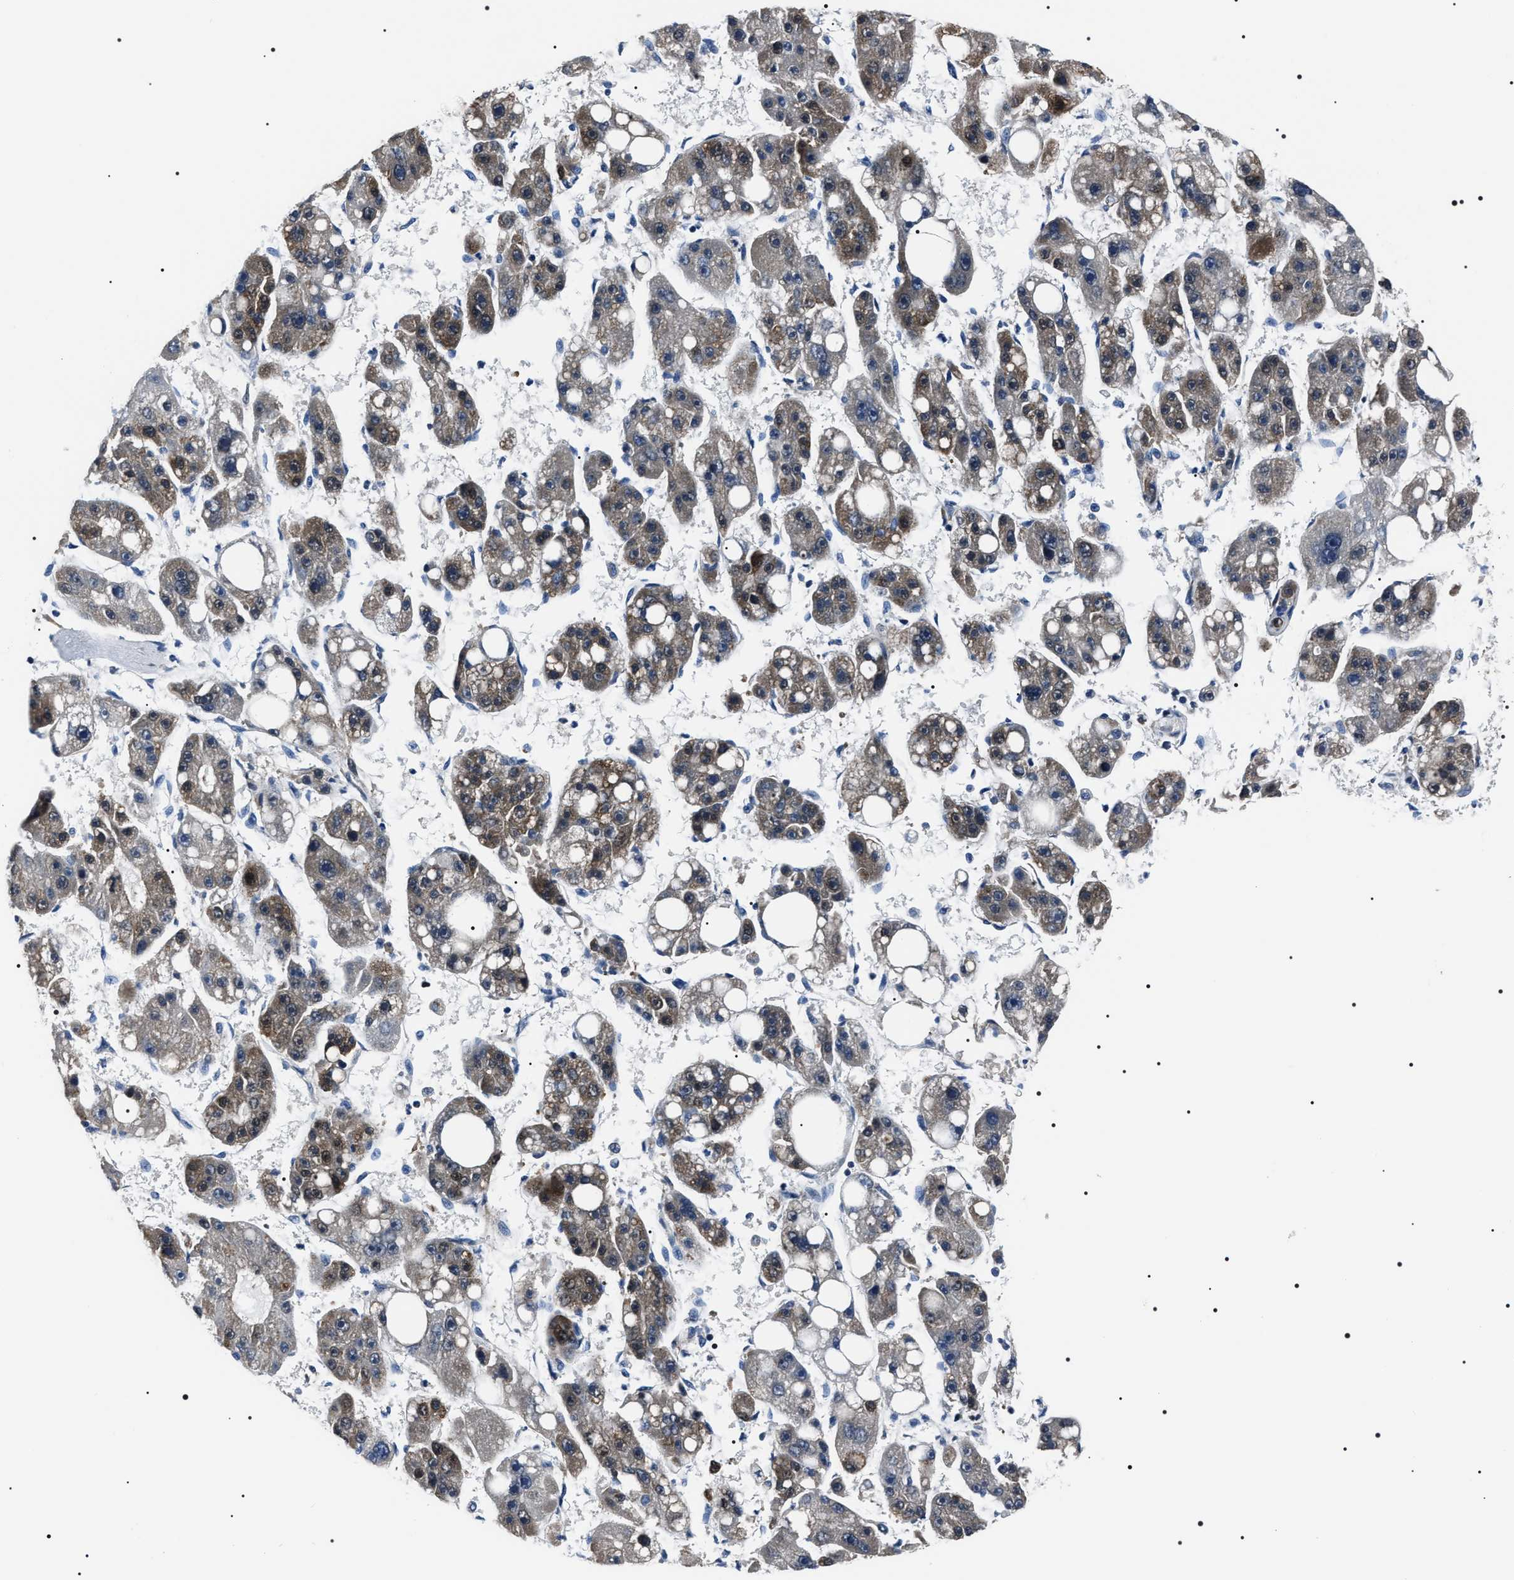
{"staining": {"intensity": "moderate", "quantity": "25%-75%", "location": "cytoplasmic/membranous"}, "tissue": "liver cancer", "cell_type": "Tumor cells", "image_type": "cancer", "snomed": [{"axis": "morphology", "description": "Carcinoma, Hepatocellular, NOS"}, {"axis": "topography", "description": "Liver"}], "caption": "Immunohistochemical staining of human liver hepatocellular carcinoma demonstrates medium levels of moderate cytoplasmic/membranous protein positivity in approximately 25%-75% of tumor cells.", "gene": "BAG2", "patient": {"sex": "female", "age": 61}}